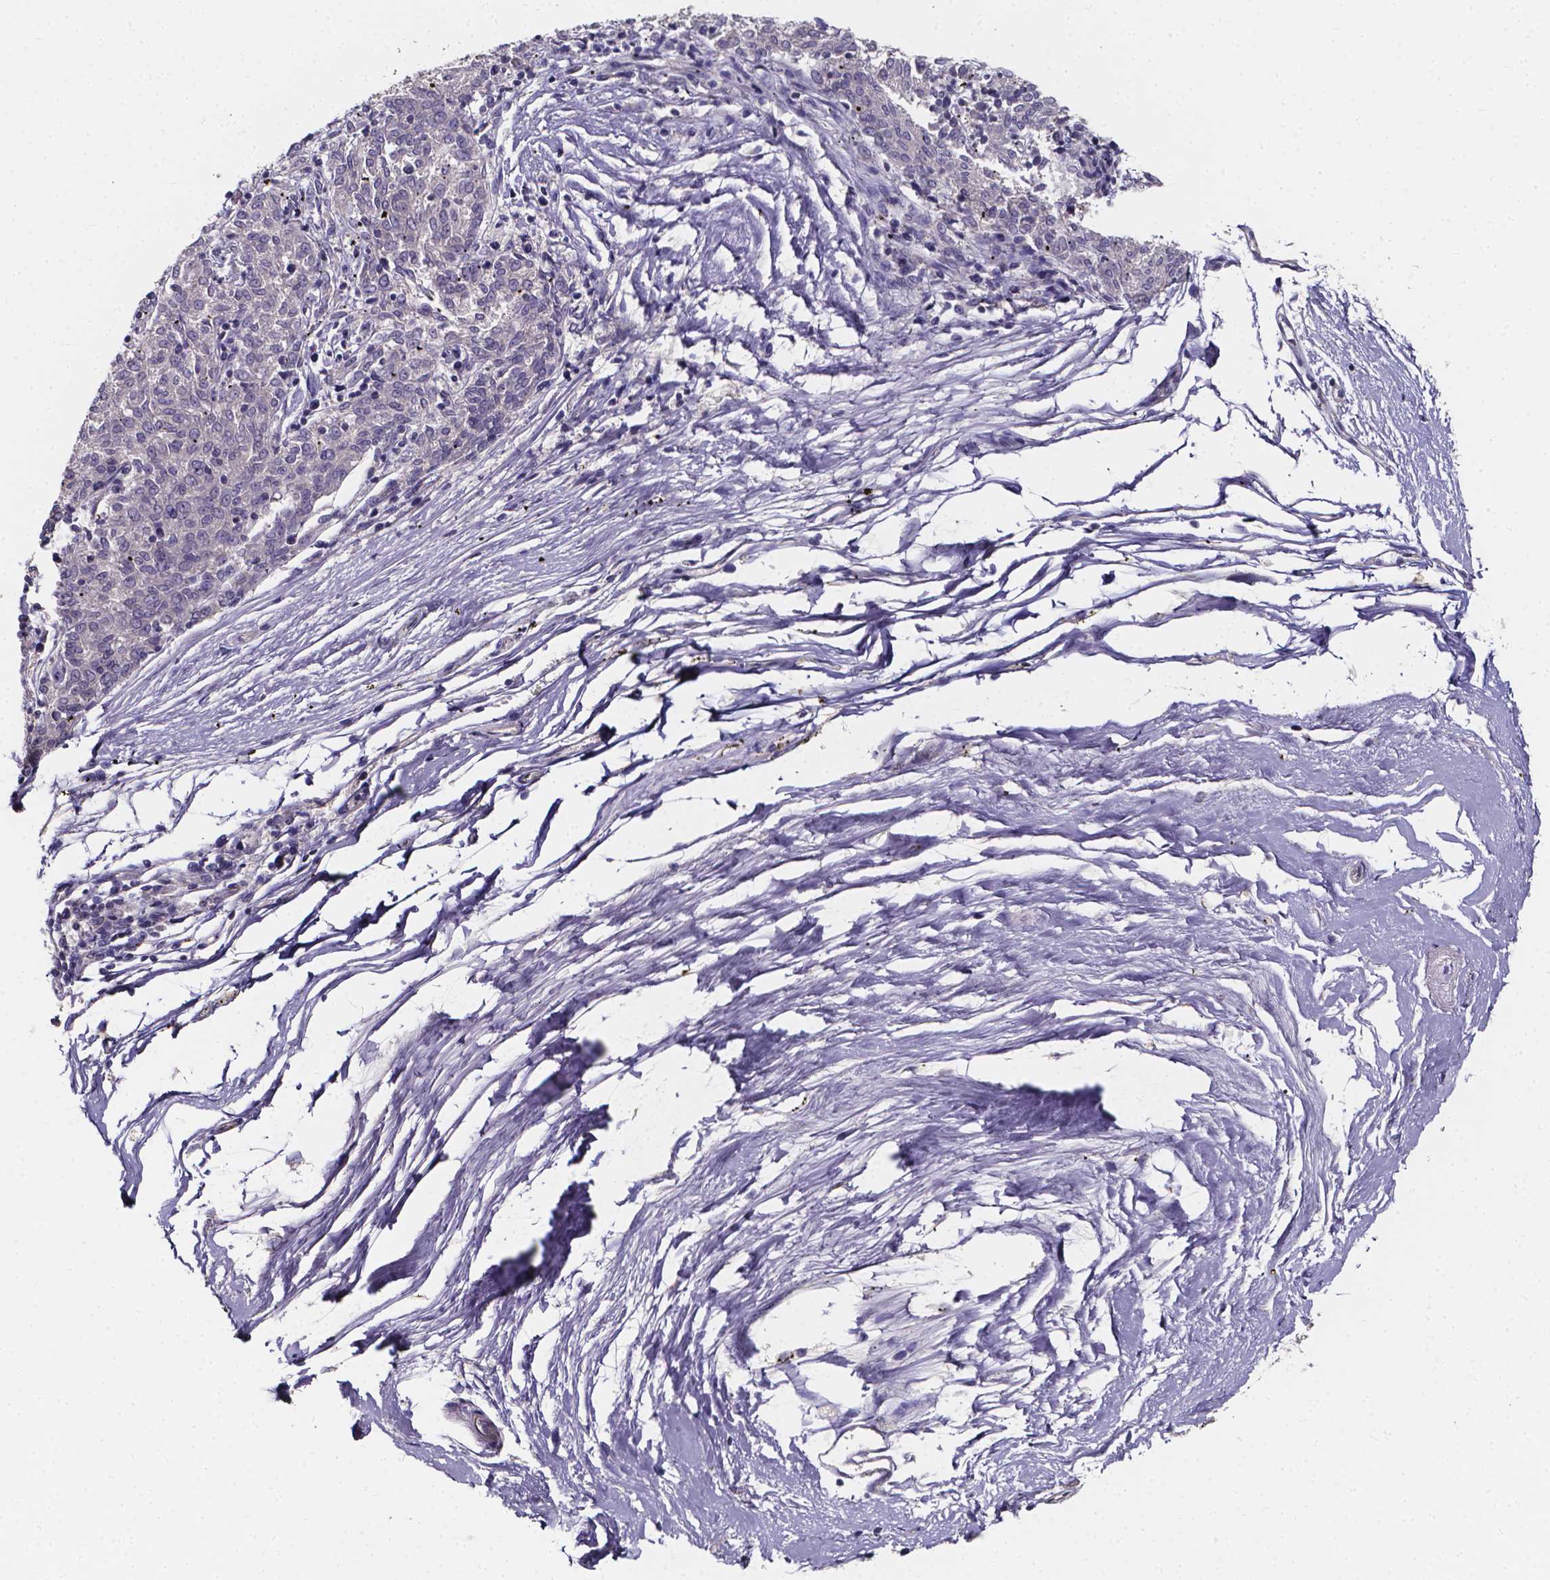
{"staining": {"intensity": "negative", "quantity": "none", "location": "none"}, "tissue": "melanoma", "cell_type": "Tumor cells", "image_type": "cancer", "snomed": [{"axis": "morphology", "description": "Malignant melanoma, NOS"}, {"axis": "topography", "description": "Skin"}], "caption": "DAB immunohistochemical staining of malignant melanoma displays no significant staining in tumor cells.", "gene": "THEMIS", "patient": {"sex": "female", "age": 72}}